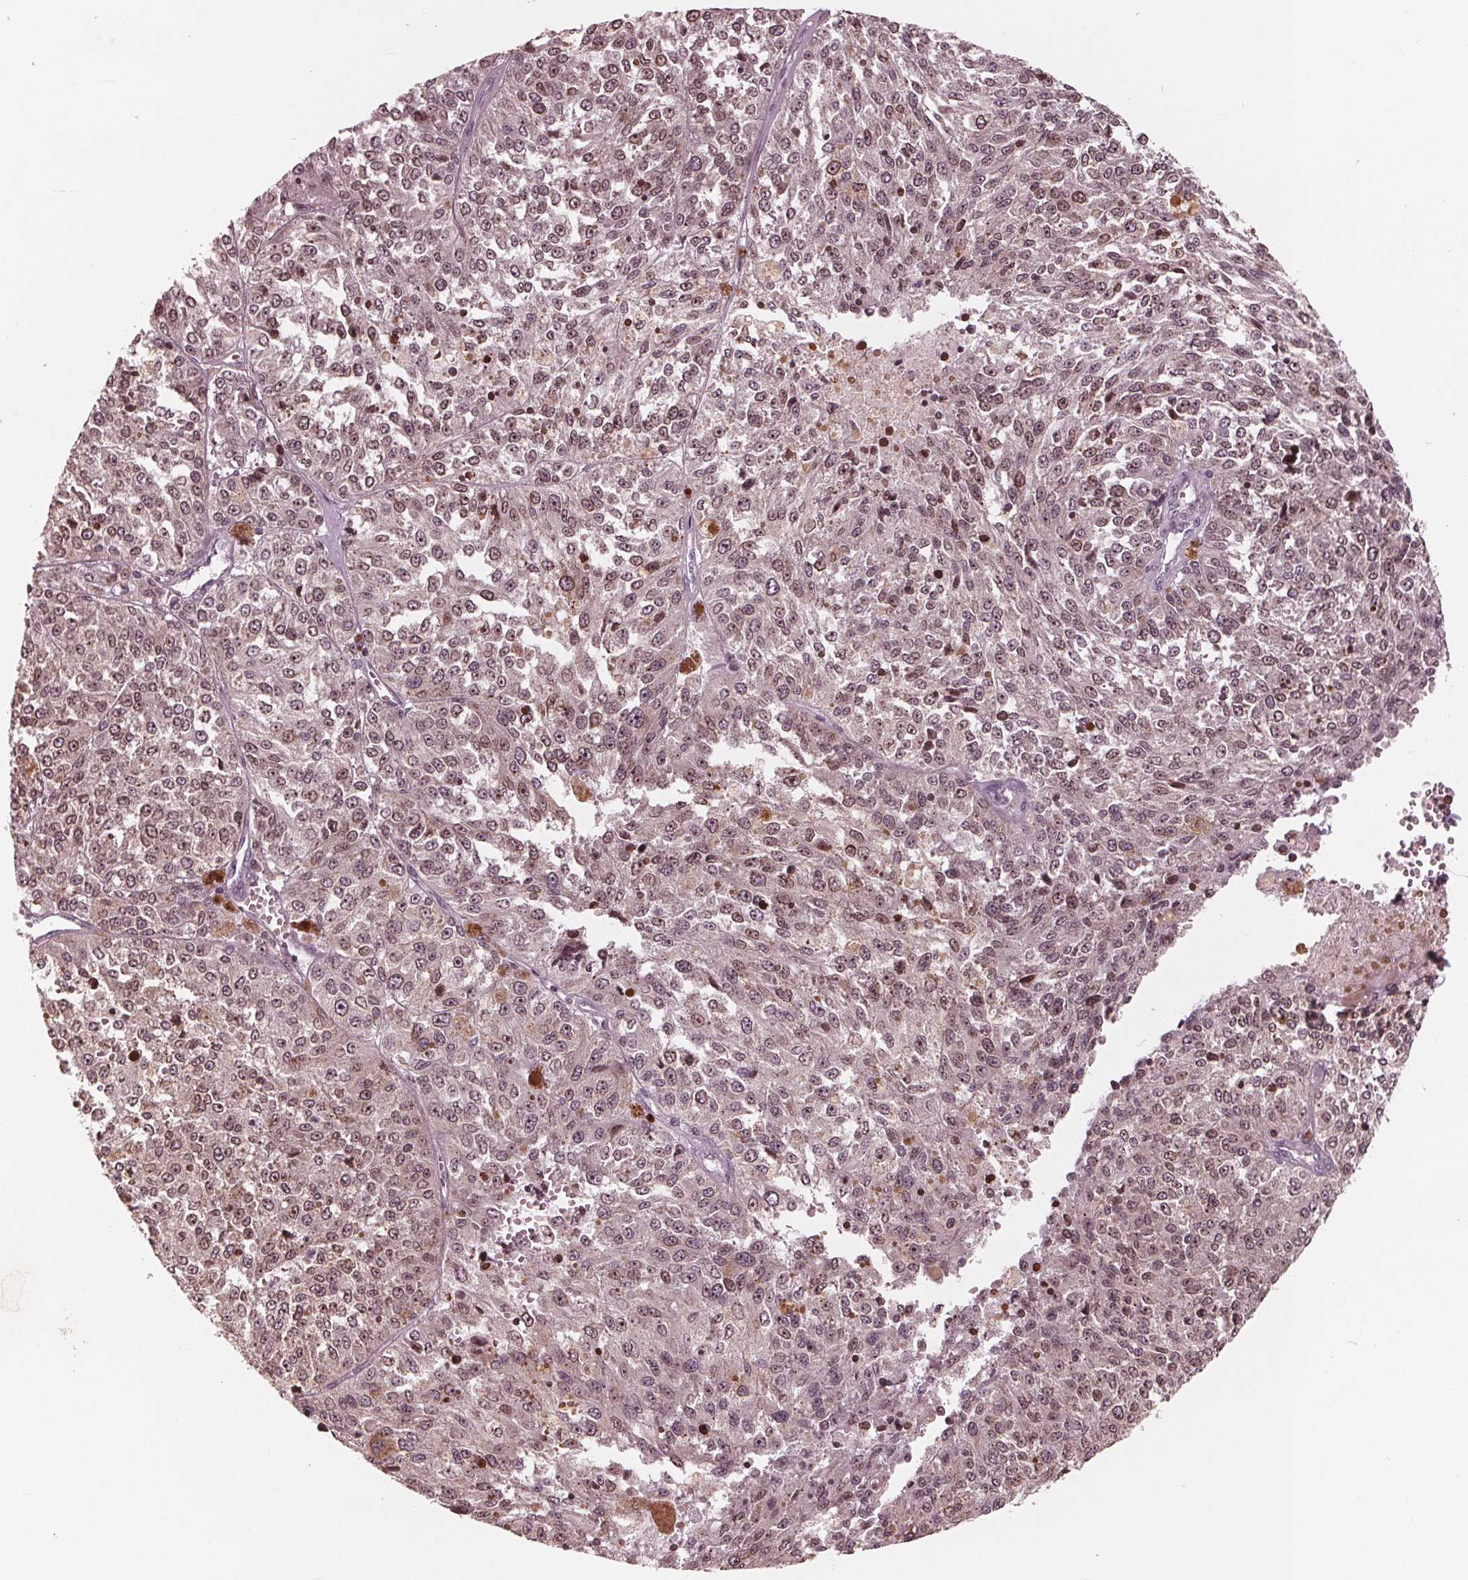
{"staining": {"intensity": "moderate", "quantity": ">75%", "location": "cytoplasmic/membranous,nuclear"}, "tissue": "melanoma", "cell_type": "Tumor cells", "image_type": "cancer", "snomed": [{"axis": "morphology", "description": "Malignant melanoma, Metastatic site"}, {"axis": "topography", "description": "Lymph node"}], "caption": "Human malignant melanoma (metastatic site) stained for a protein (brown) demonstrates moderate cytoplasmic/membranous and nuclear positive positivity in about >75% of tumor cells.", "gene": "NUP210", "patient": {"sex": "female", "age": 64}}